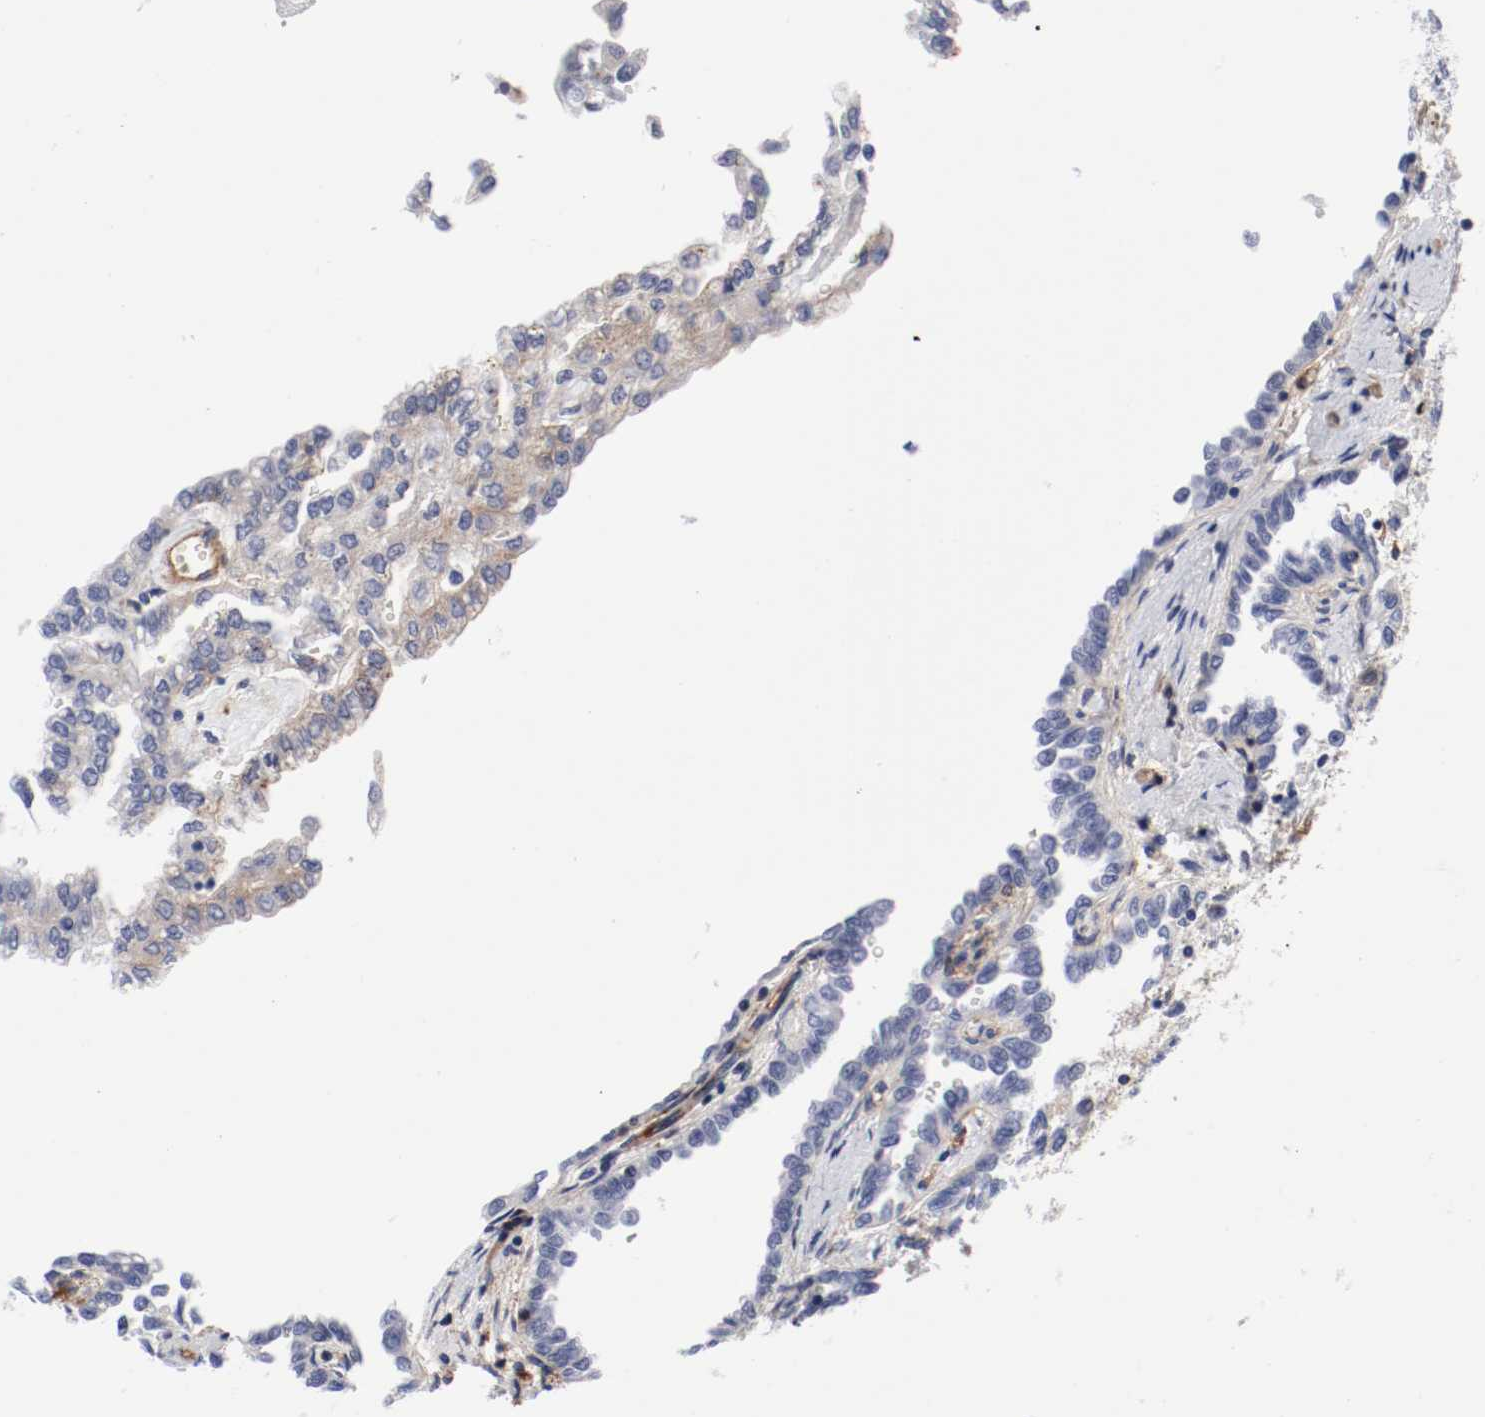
{"staining": {"intensity": "weak", "quantity": "25%-75%", "location": "cytoplasmic/membranous"}, "tissue": "renal cancer", "cell_type": "Tumor cells", "image_type": "cancer", "snomed": [{"axis": "morphology", "description": "Inflammation, NOS"}, {"axis": "morphology", "description": "Adenocarcinoma, NOS"}, {"axis": "topography", "description": "Kidney"}], "caption": "Immunohistochemical staining of human renal cancer (adenocarcinoma) displays low levels of weak cytoplasmic/membranous expression in about 25%-75% of tumor cells.", "gene": "IFITM1", "patient": {"sex": "male", "age": 68}}